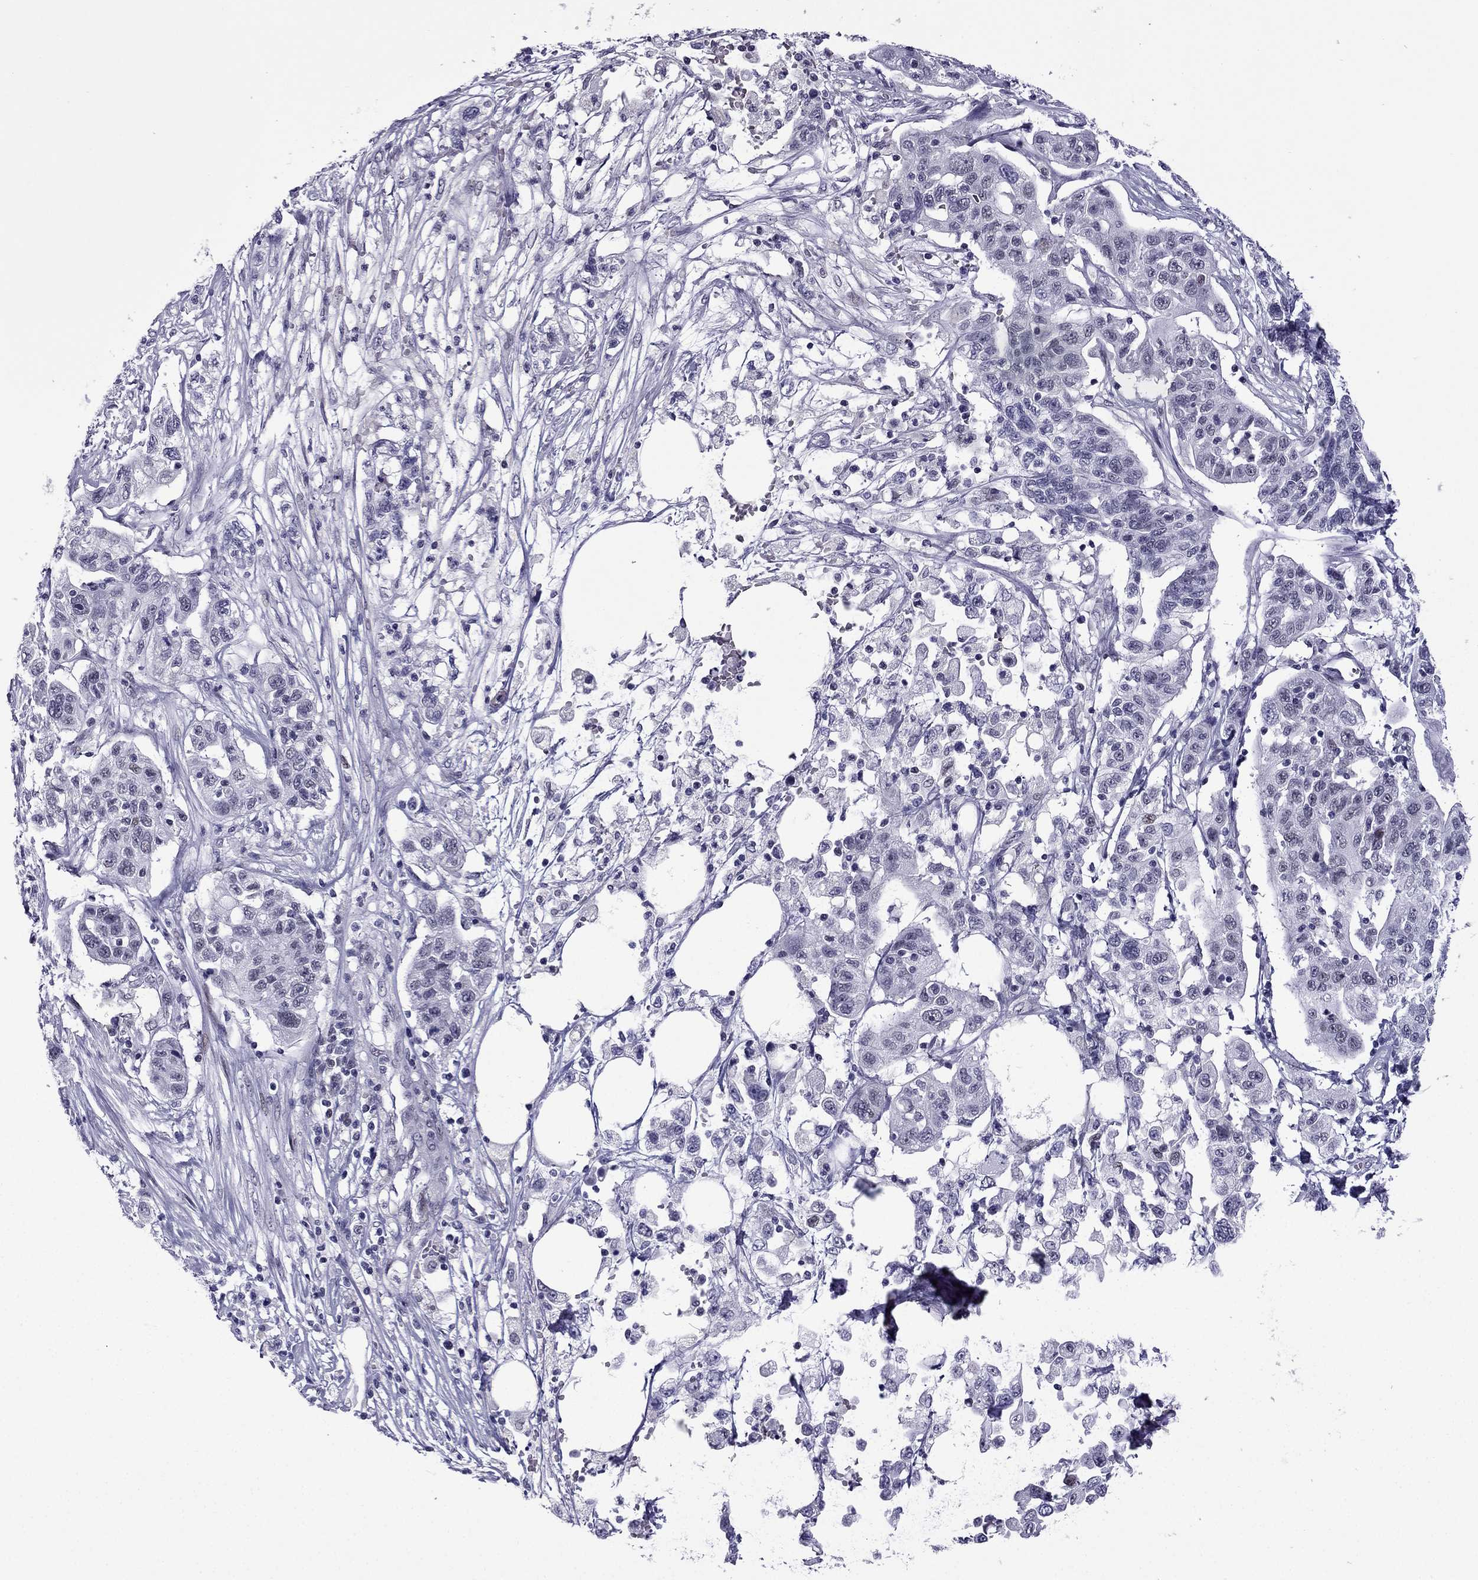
{"staining": {"intensity": "negative", "quantity": "none", "location": "none"}, "tissue": "liver cancer", "cell_type": "Tumor cells", "image_type": "cancer", "snomed": [{"axis": "morphology", "description": "Adenocarcinoma, NOS"}, {"axis": "morphology", "description": "Cholangiocarcinoma"}, {"axis": "topography", "description": "Liver"}], "caption": "The photomicrograph shows no significant positivity in tumor cells of liver cancer (adenocarcinoma).", "gene": "MYLK3", "patient": {"sex": "male", "age": 64}}